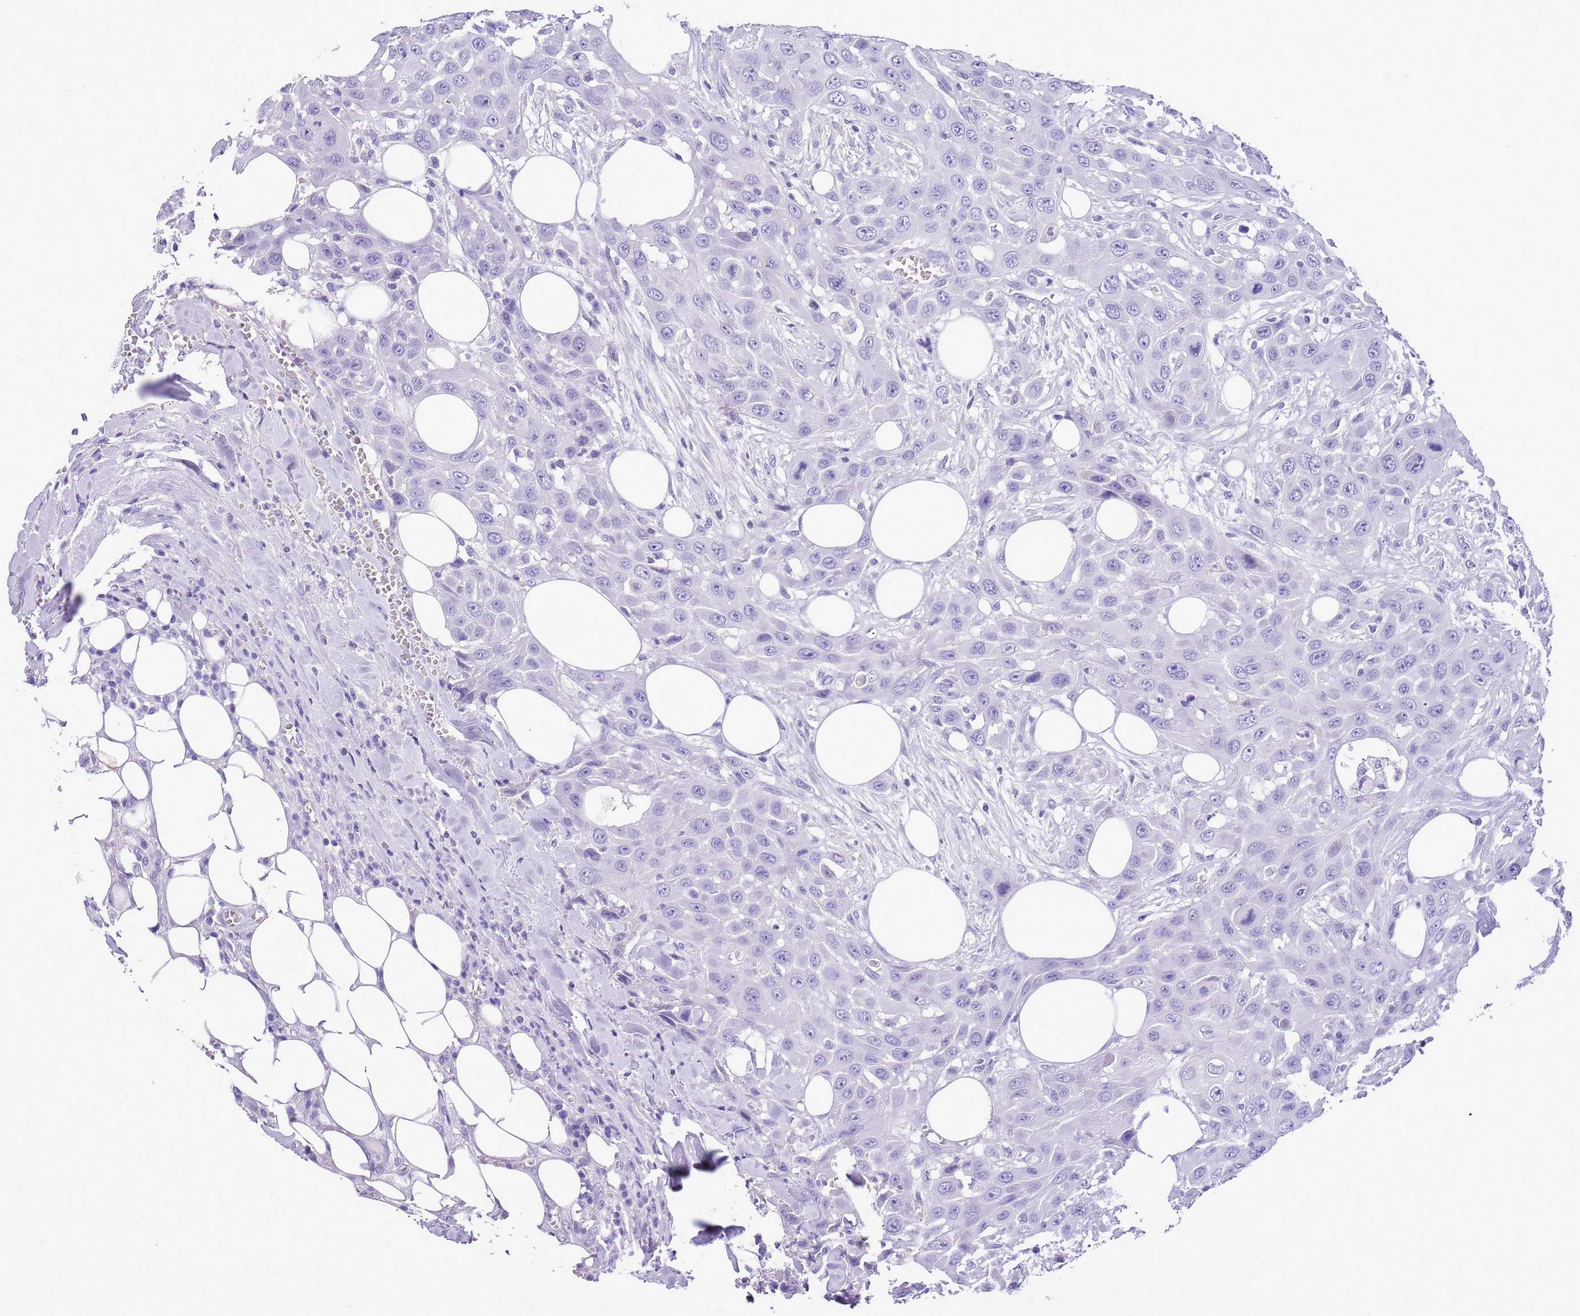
{"staining": {"intensity": "negative", "quantity": "none", "location": "none"}, "tissue": "head and neck cancer", "cell_type": "Tumor cells", "image_type": "cancer", "snomed": [{"axis": "morphology", "description": "Squamous cell carcinoma, NOS"}, {"axis": "topography", "description": "Head-Neck"}], "caption": "Immunohistochemistry histopathology image of human squamous cell carcinoma (head and neck) stained for a protein (brown), which shows no positivity in tumor cells.", "gene": "TBC1D10B", "patient": {"sex": "male", "age": 81}}